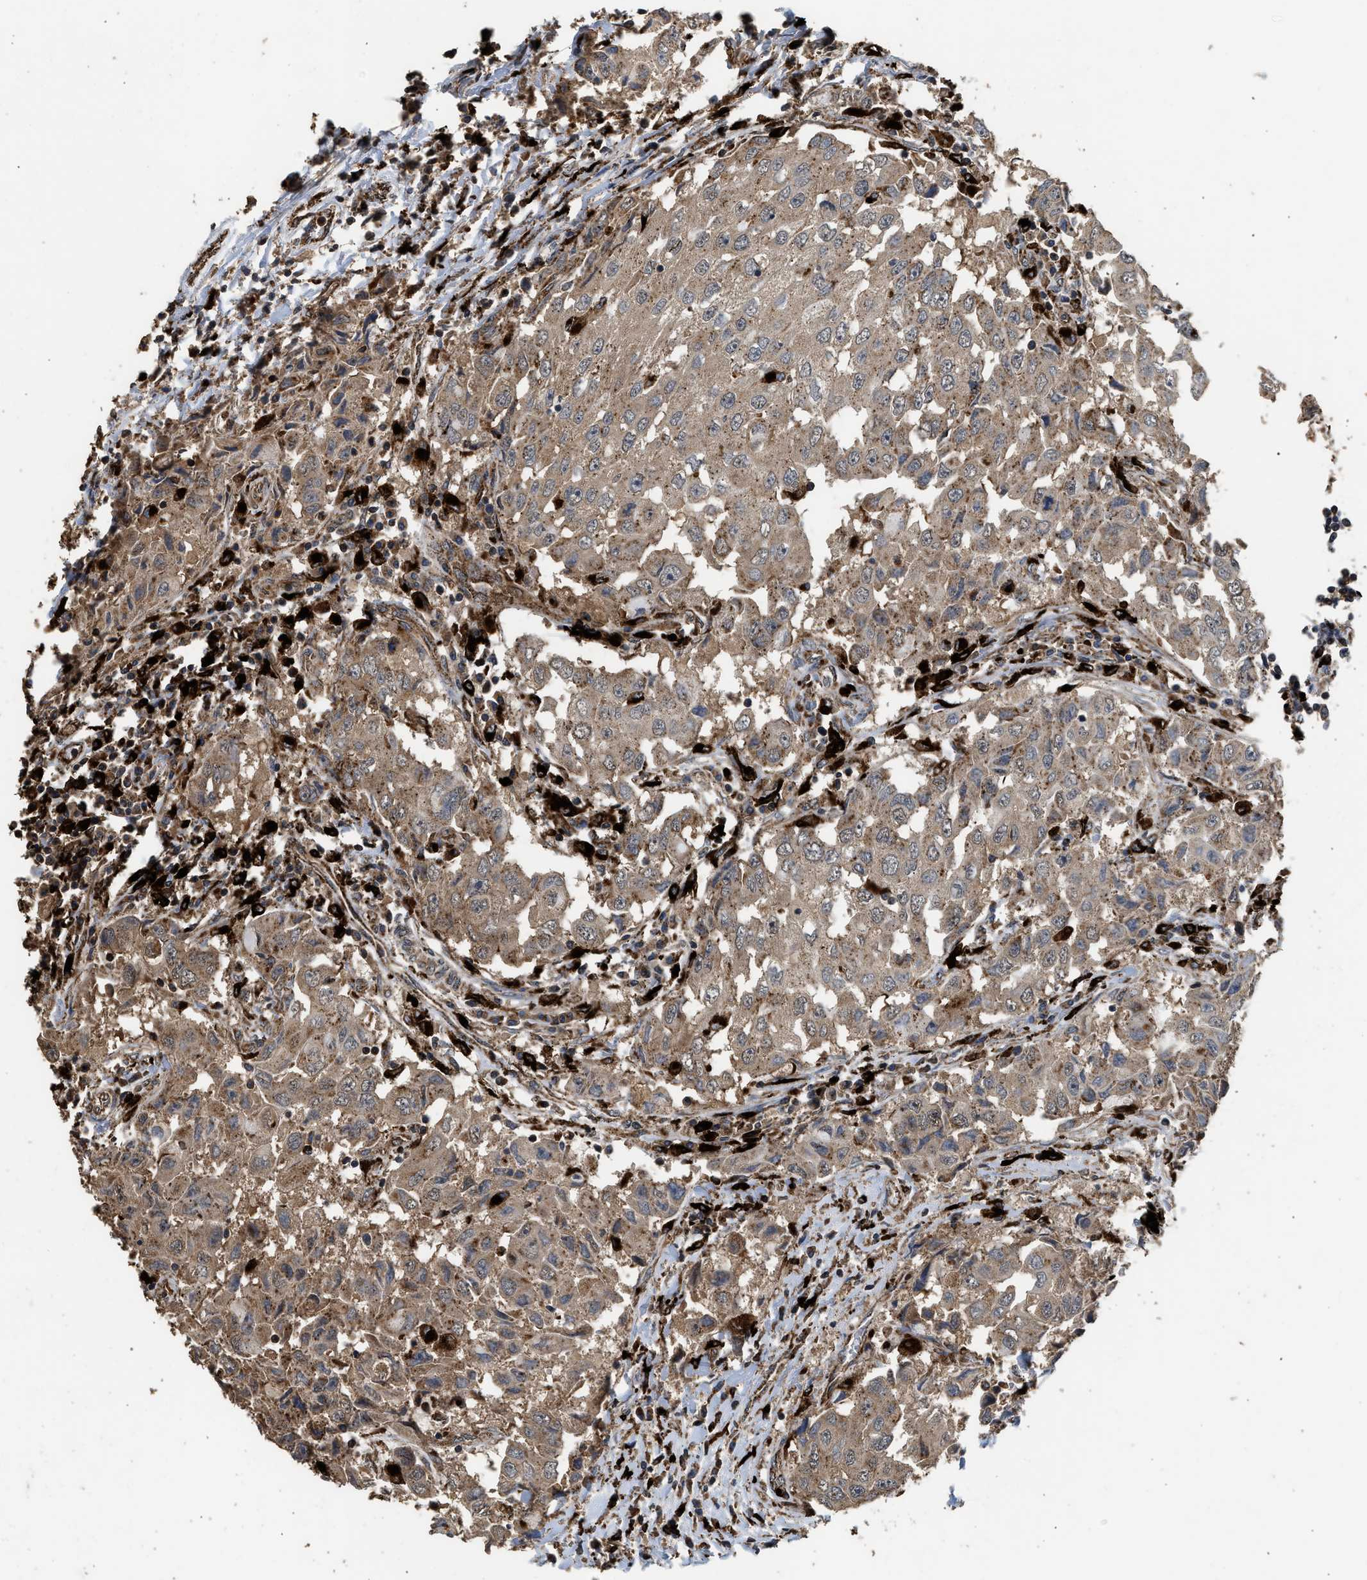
{"staining": {"intensity": "moderate", "quantity": ">75%", "location": "cytoplasmic/membranous"}, "tissue": "breast cancer", "cell_type": "Tumor cells", "image_type": "cancer", "snomed": [{"axis": "morphology", "description": "Duct carcinoma"}, {"axis": "topography", "description": "Breast"}], "caption": "Breast cancer stained with a protein marker shows moderate staining in tumor cells.", "gene": "CTSV", "patient": {"sex": "female", "age": 27}}